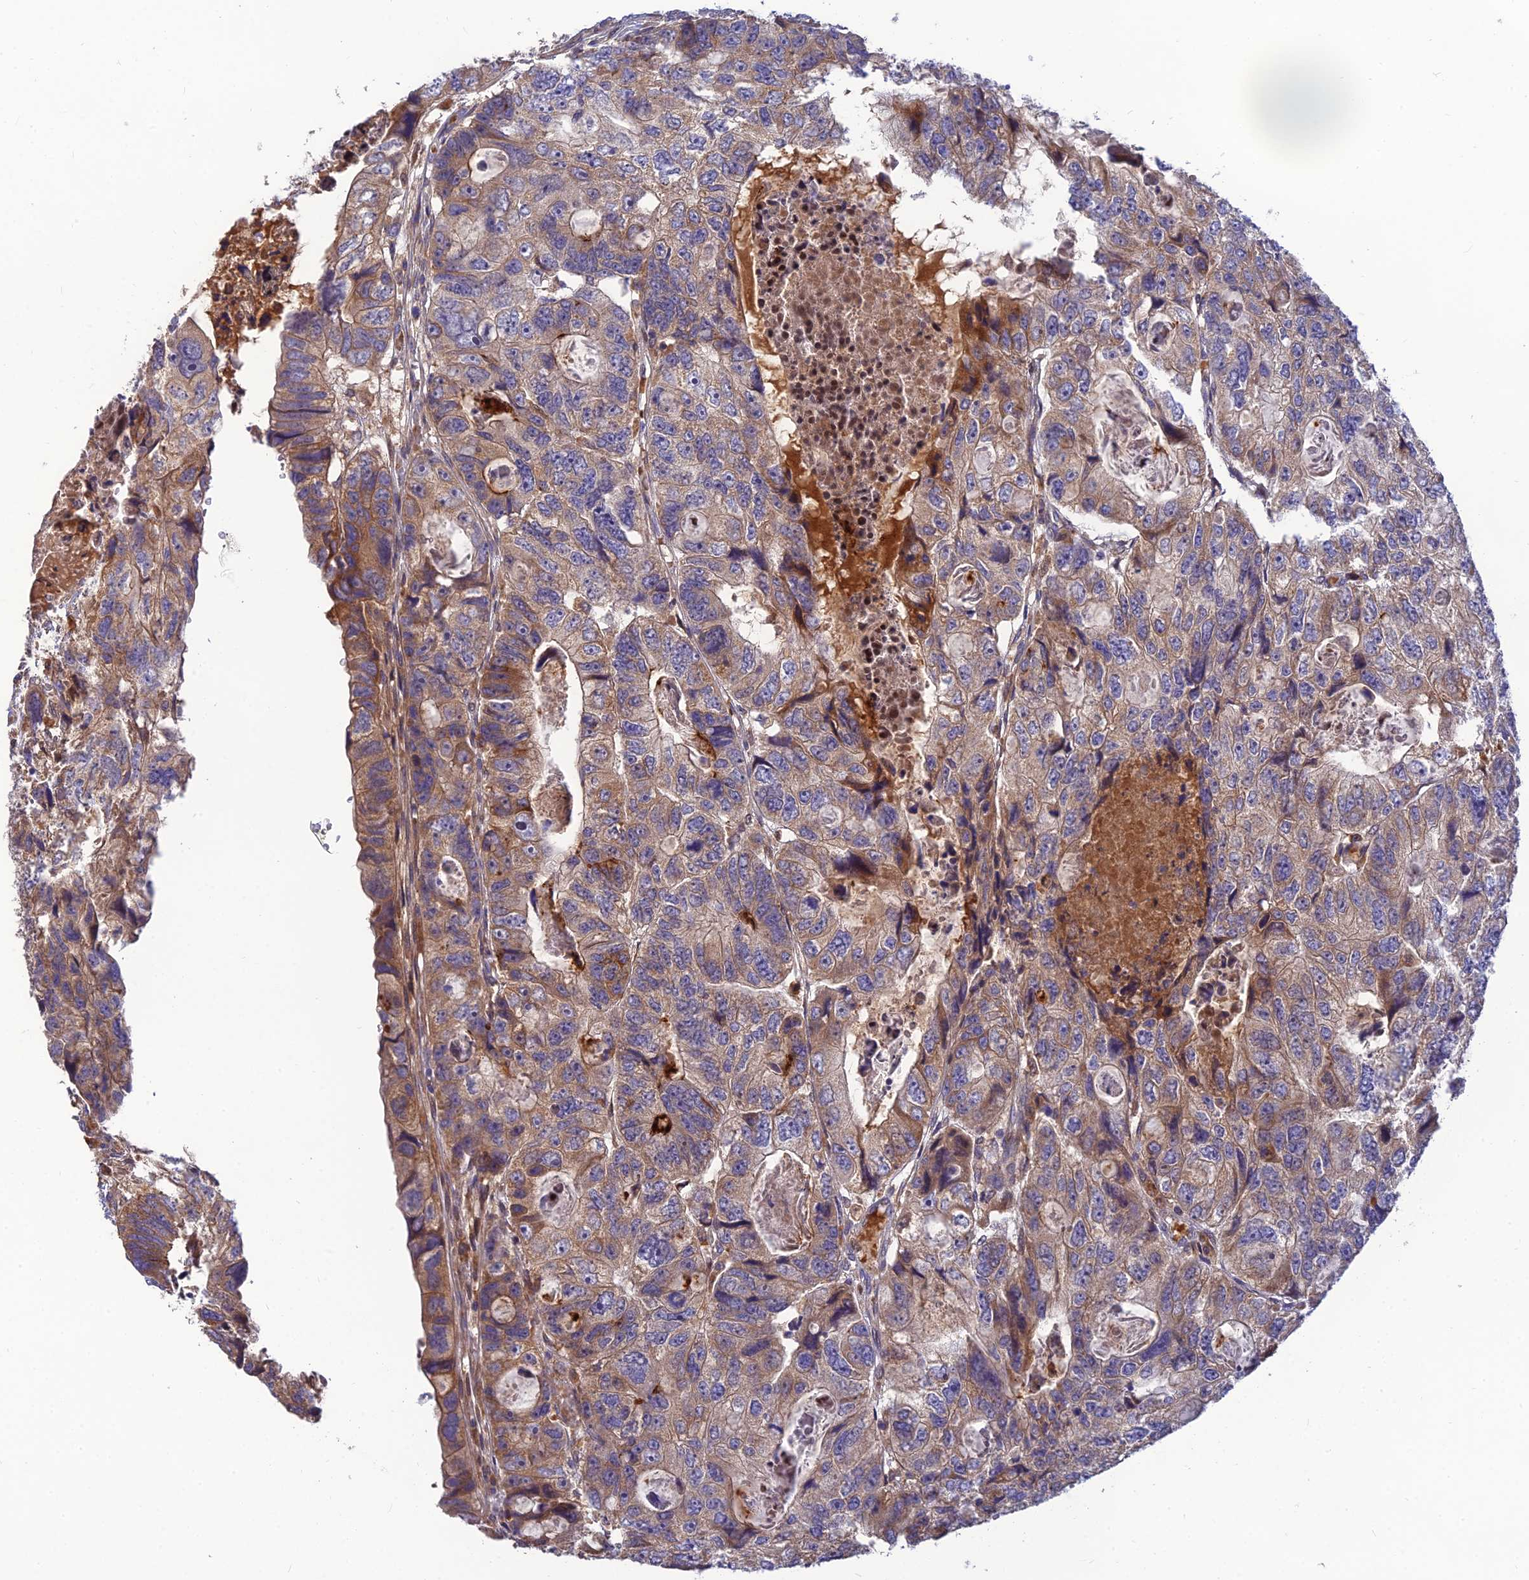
{"staining": {"intensity": "moderate", "quantity": "25%-75%", "location": "cytoplasmic/membranous"}, "tissue": "colorectal cancer", "cell_type": "Tumor cells", "image_type": "cancer", "snomed": [{"axis": "morphology", "description": "Adenocarcinoma, NOS"}, {"axis": "topography", "description": "Rectum"}], "caption": "Tumor cells exhibit medium levels of moderate cytoplasmic/membranous staining in about 25%-75% of cells in human colorectal adenocarcinoma.", "gene": "FAM151B", "patient": {"sex": "male", "age": 59}}